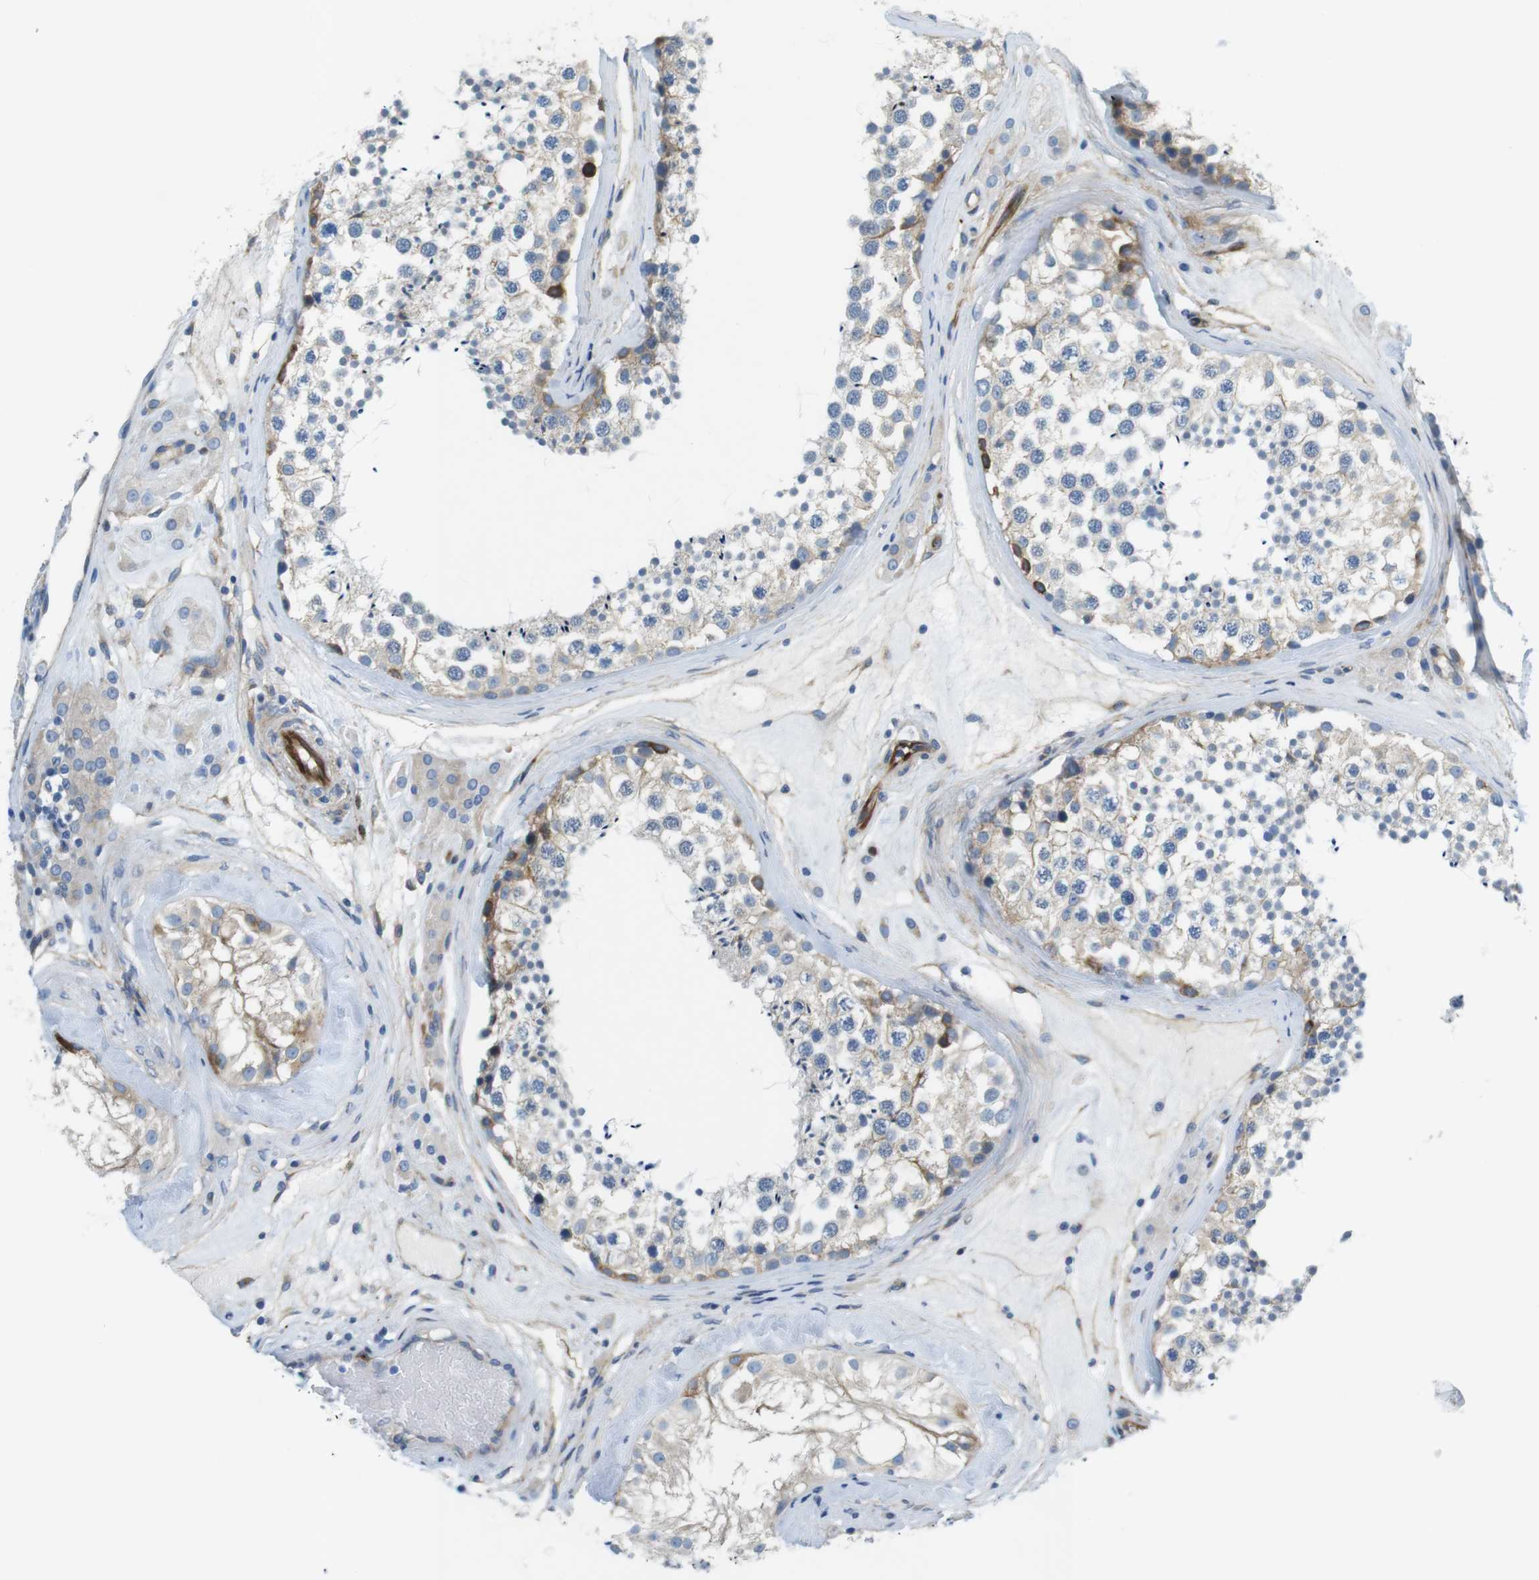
{"staining": {"intensity": "weak", "quantity": ">75%", "location": "cytoplasmic/membranous"}, "tissue": "testis", "cell_type": "Cells in seminiferous ducts", "image_type": "normal", "snomed": [{"axis": "morphology", "description": "Normal tissue, NOS"}, {"axis": "topography", "description": "Testis"}], "caption": "Weak cytoplasmic/membranous protein expression is appreciated in about >75% of cells in seminiferous ducts in testis. The protein is stained brown, and the nuclei are stained in blue (DAB IHC with brightfield microscopy, high magnification).", "gene": "EMP2", "patient": {"sex": "male", "age": 46}}